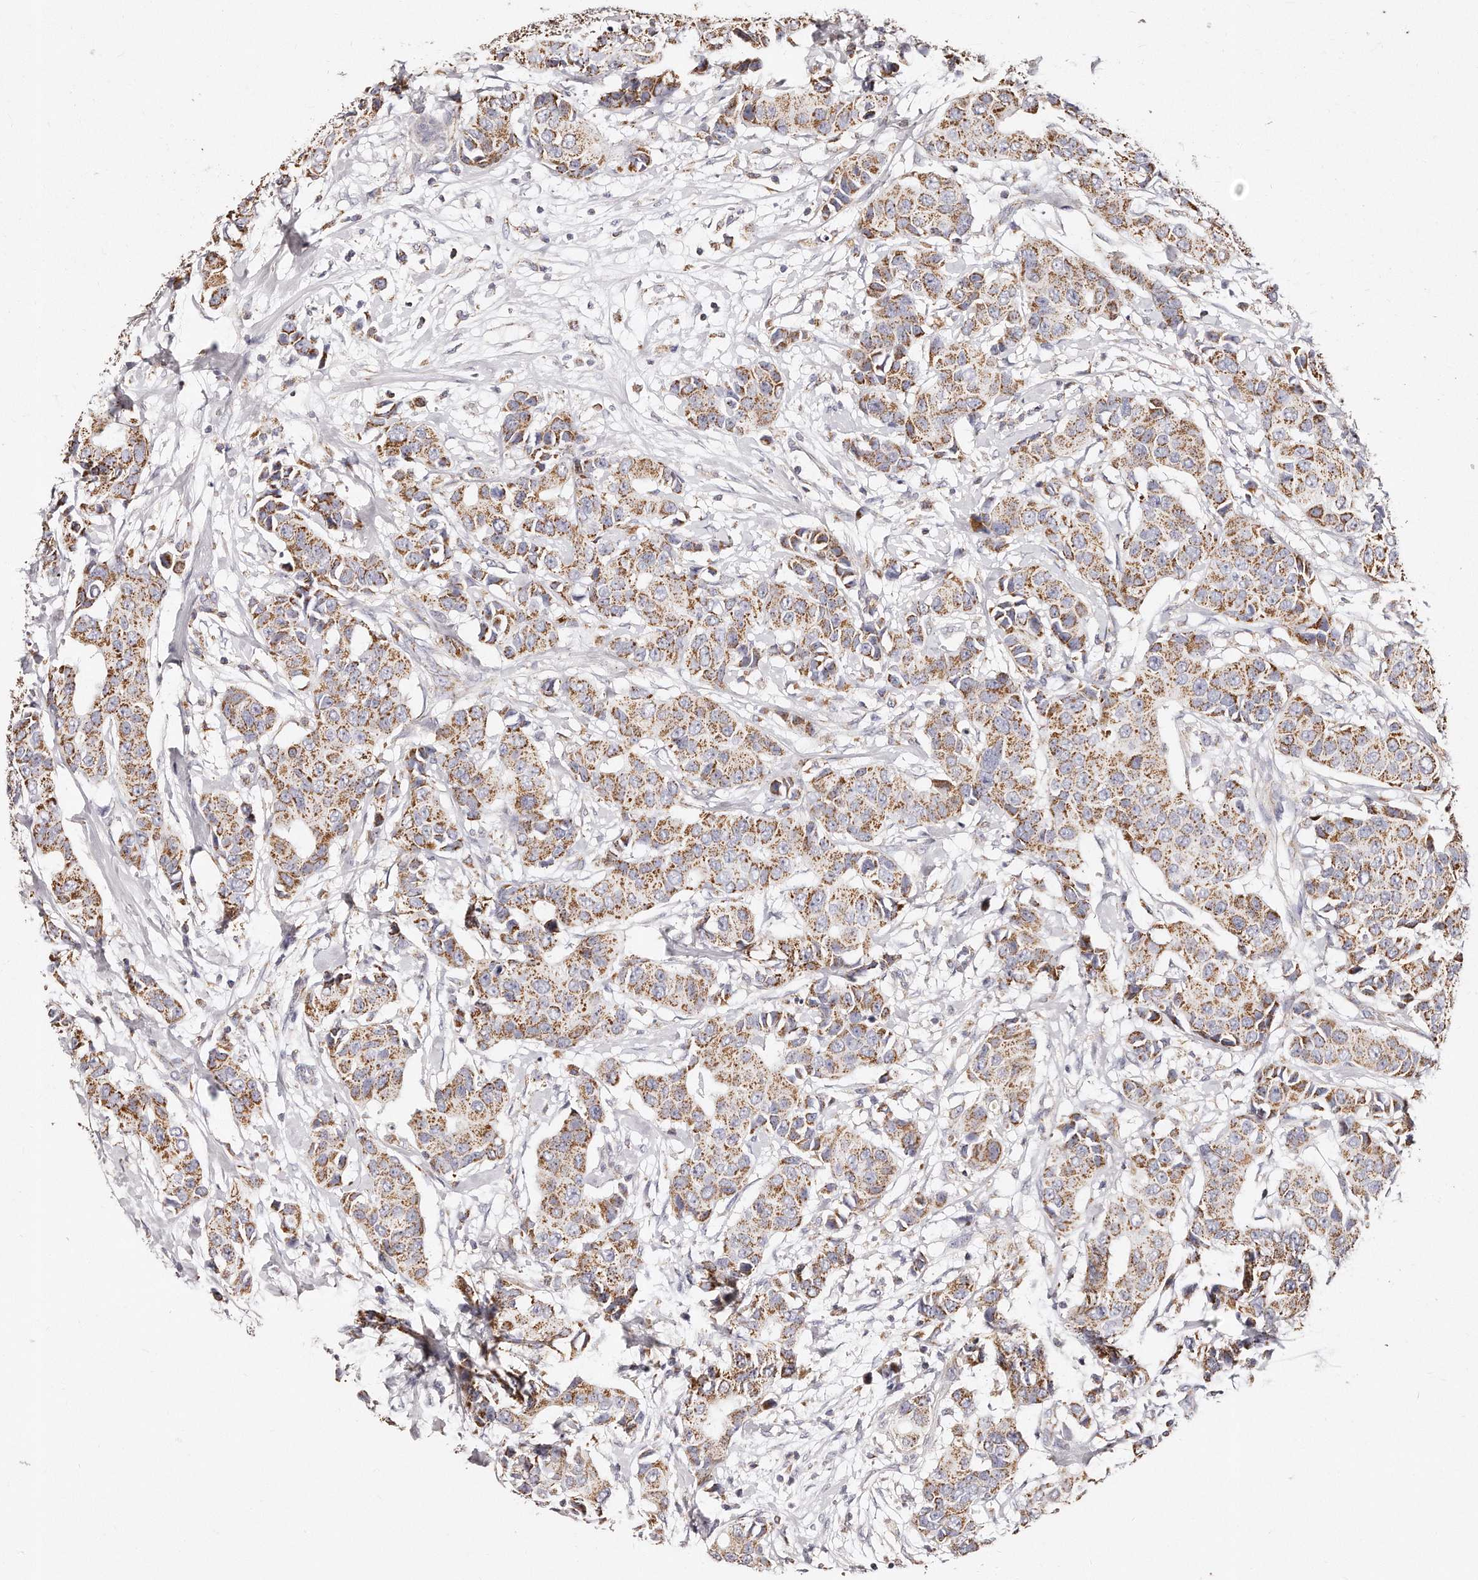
{"staining": {"intensity": "moderate", "quantity": ">75%", "location": "cytoplasmic/membranous"}, "tissue": "breast cancer", "cell_type": "Tumor cells", "image_type": "cancer", "snomed": [{"axis": "morphology", "description": "Normal tissue, NOS"}, {"axis": "morphology", "description": "Duct carcinoma"}, {"axis": "topography", "description": "Breast"}], "caption": "Human breast infiltrating ductal carcinoma stained with a brown dye displays moderate cytoplasmic/membranous positive staining in approximately >75% of tumor cells.", "gene": "RTKN", "patient": {"sex": "female", "age": 39}}